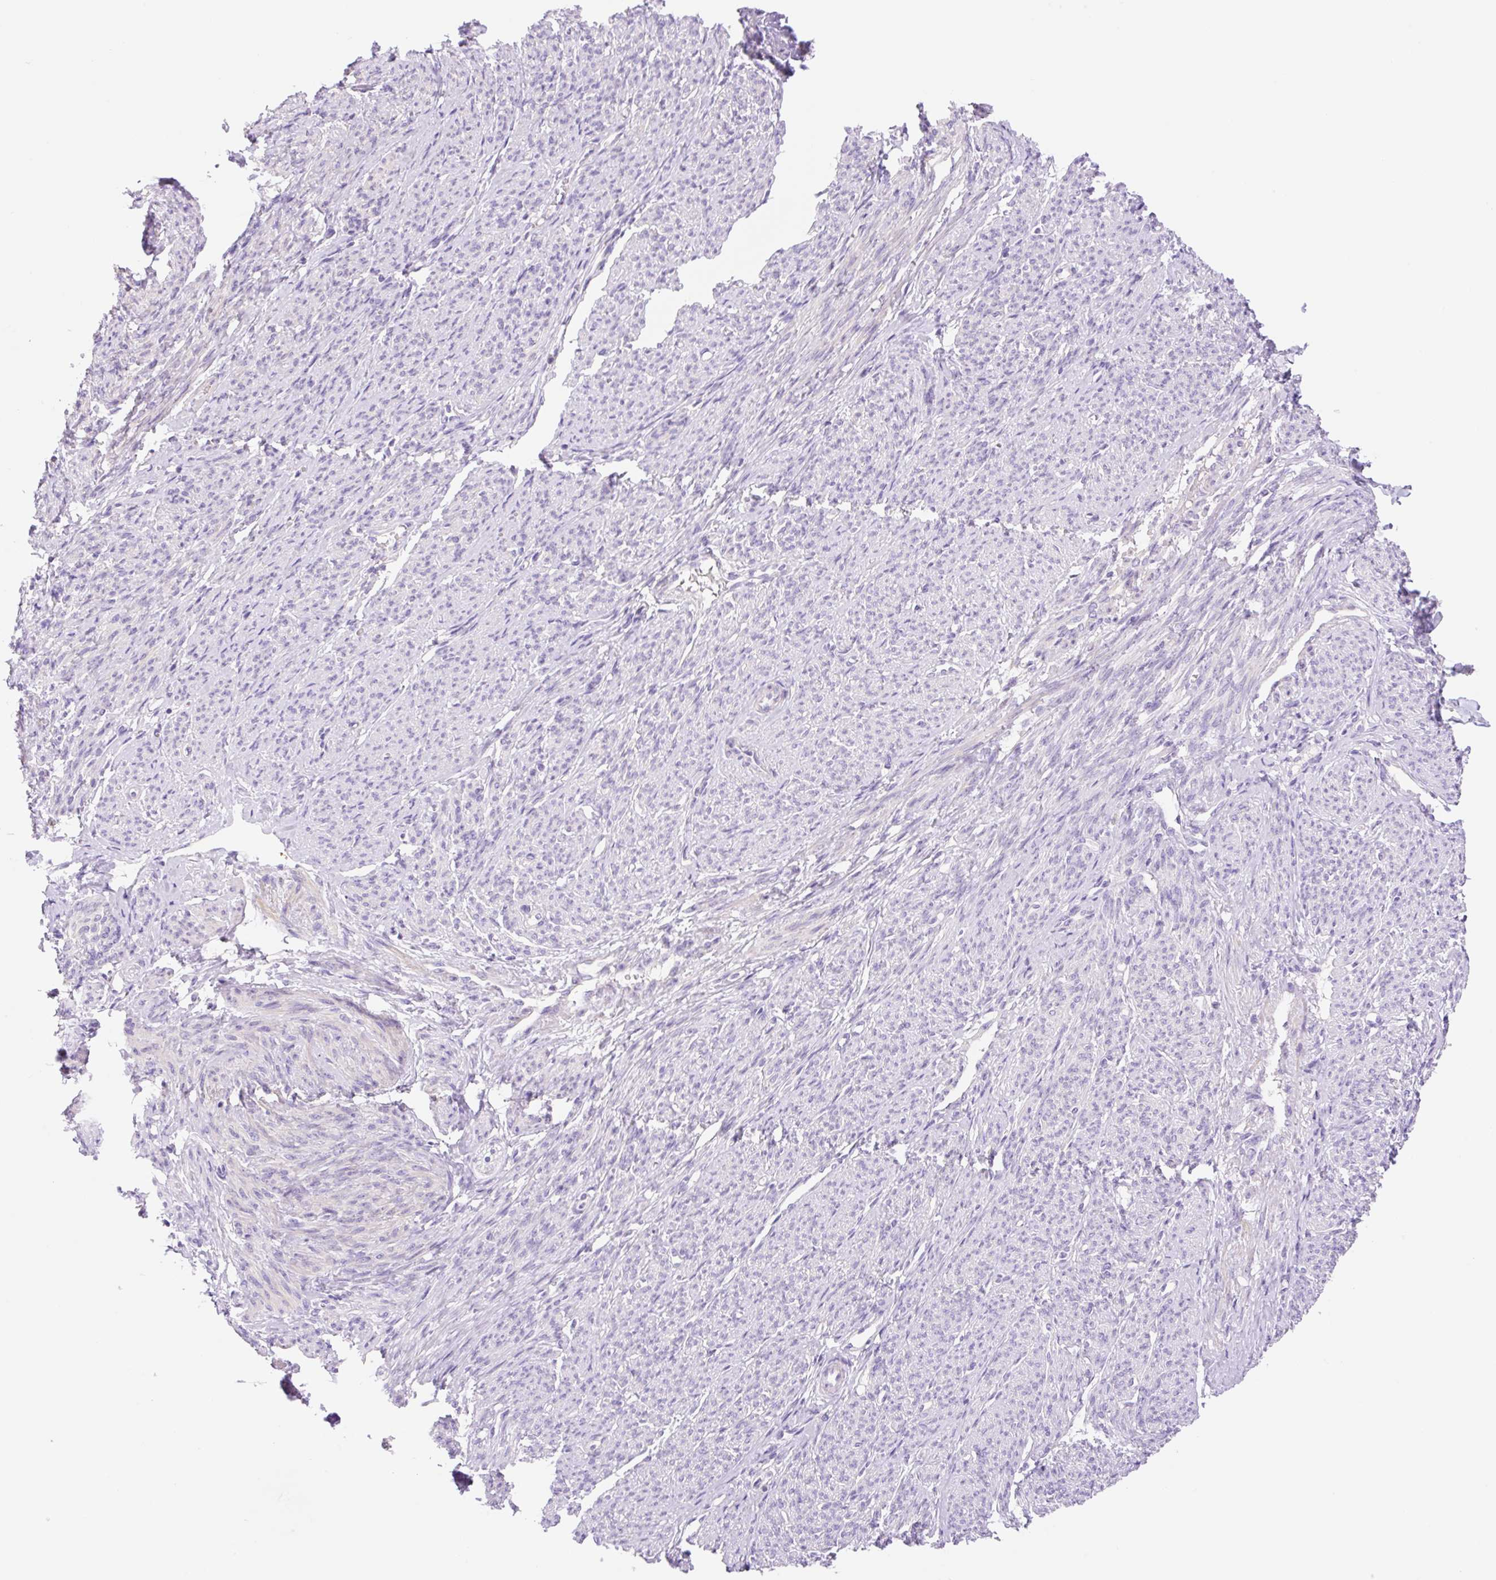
{"staining": {"intensity": "moderate", "quantity": "<25%", "location": "cytoplasmic/membranous"}, "tissue": "smooth muscle", "cell_type": "Smooth muscle cells", "image_type": "normal", "snomed": [{"axis": "morphology", "description": "Normal tissue, NOS"}, {"axis": "topography", "description": "Smooth muscle"}], "caption": "Immunohistochemical staining of unremarkable human smooth muscle displays low levels of moderate cytoplasmic/membranous positivity in approximately <25% of smooth muscle cells. (DAB IHC with brightfield microscopy, high magnification).", "gene": "DENND5A", "patient": {"sex": "female", "age": 65}}